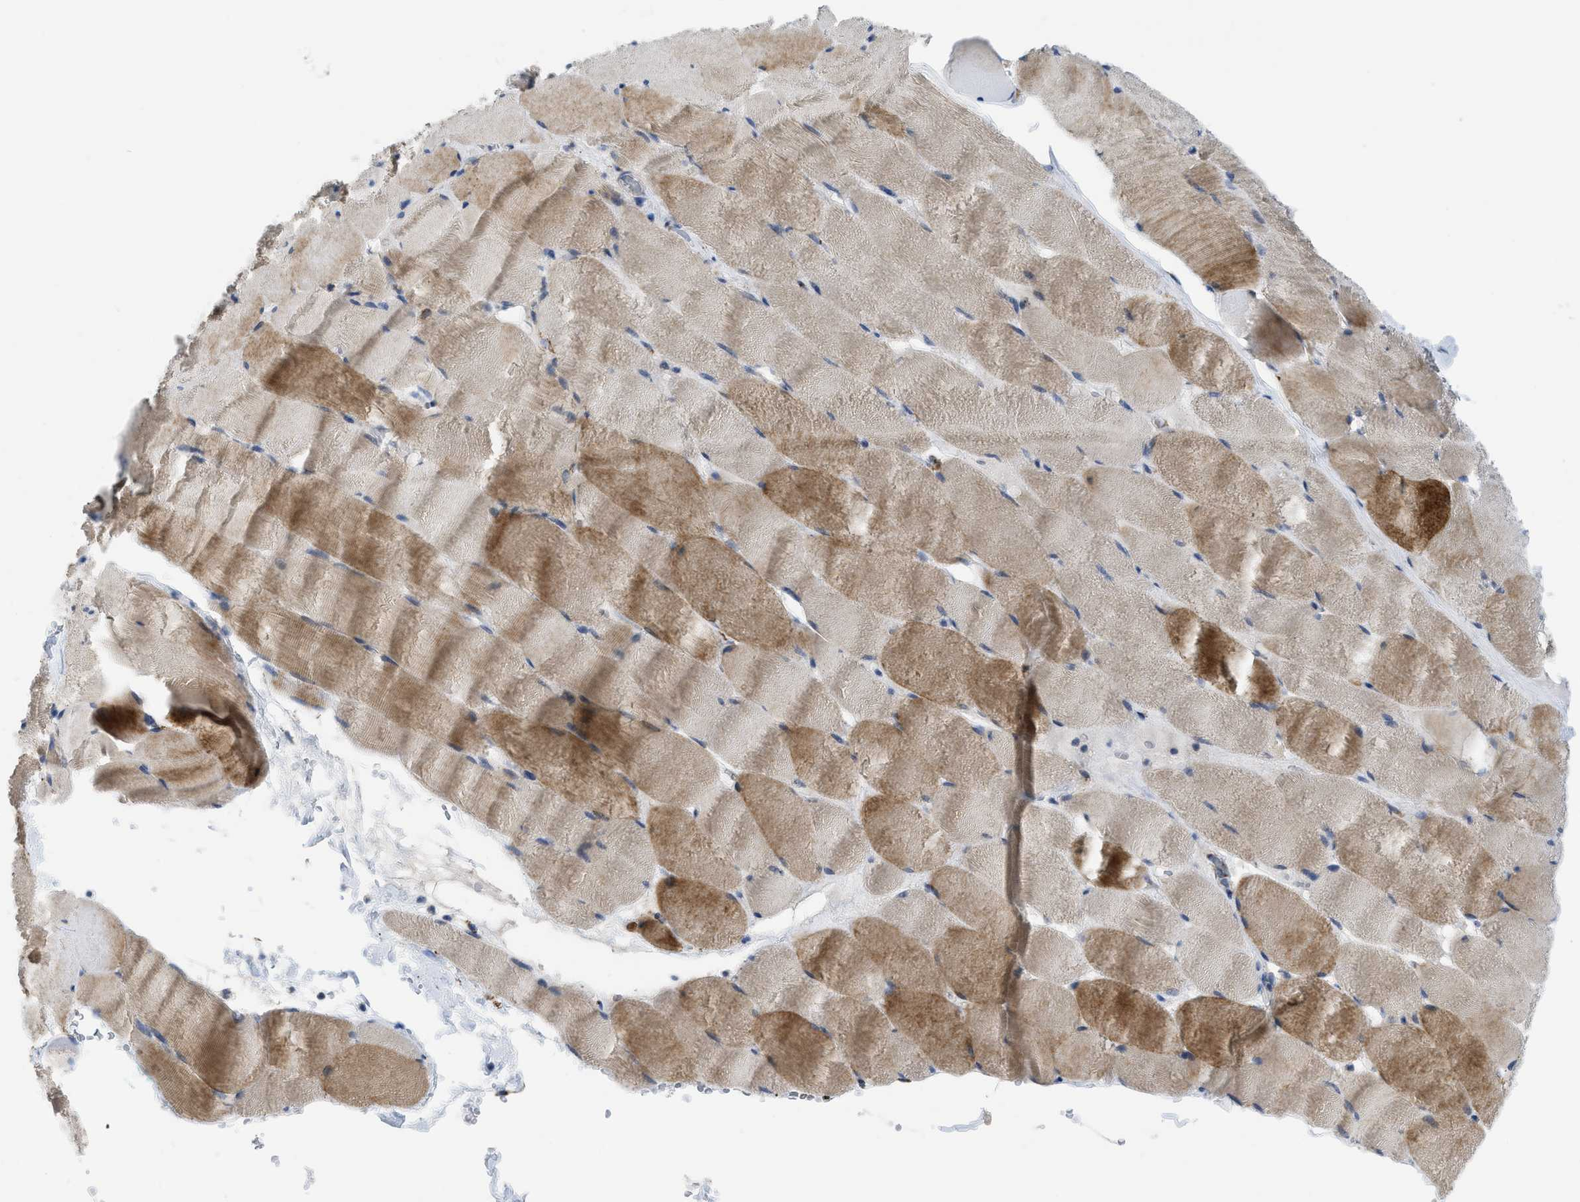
{"staining": {"intensity": "moderate", "quantity": ">75%", "location": "cytoplasmic/membranous"}, "tissue": "skeletal muscle", "cell_type": "Myocytes", "image_type": "normal", "snomed": [{"axis": "morphology", "description": "Normal tissue, NOS"}, {"axis": "topography", "description": "Skeletal muscle"}], "caption": "The photomicrograph reveals staining of unremarkable skeletal muscle, revealing moderate cytoplasmic/membranous protein expression (brown color) within myocytes. The staining is performed using DAB (3,3'-diaminobenzidine) brown chromogen to label protein expression. The nuclei are counter-stained blue using hematoxylin.", "gene": "GATD3", "patient": {"sex": "male", "age": 62}}